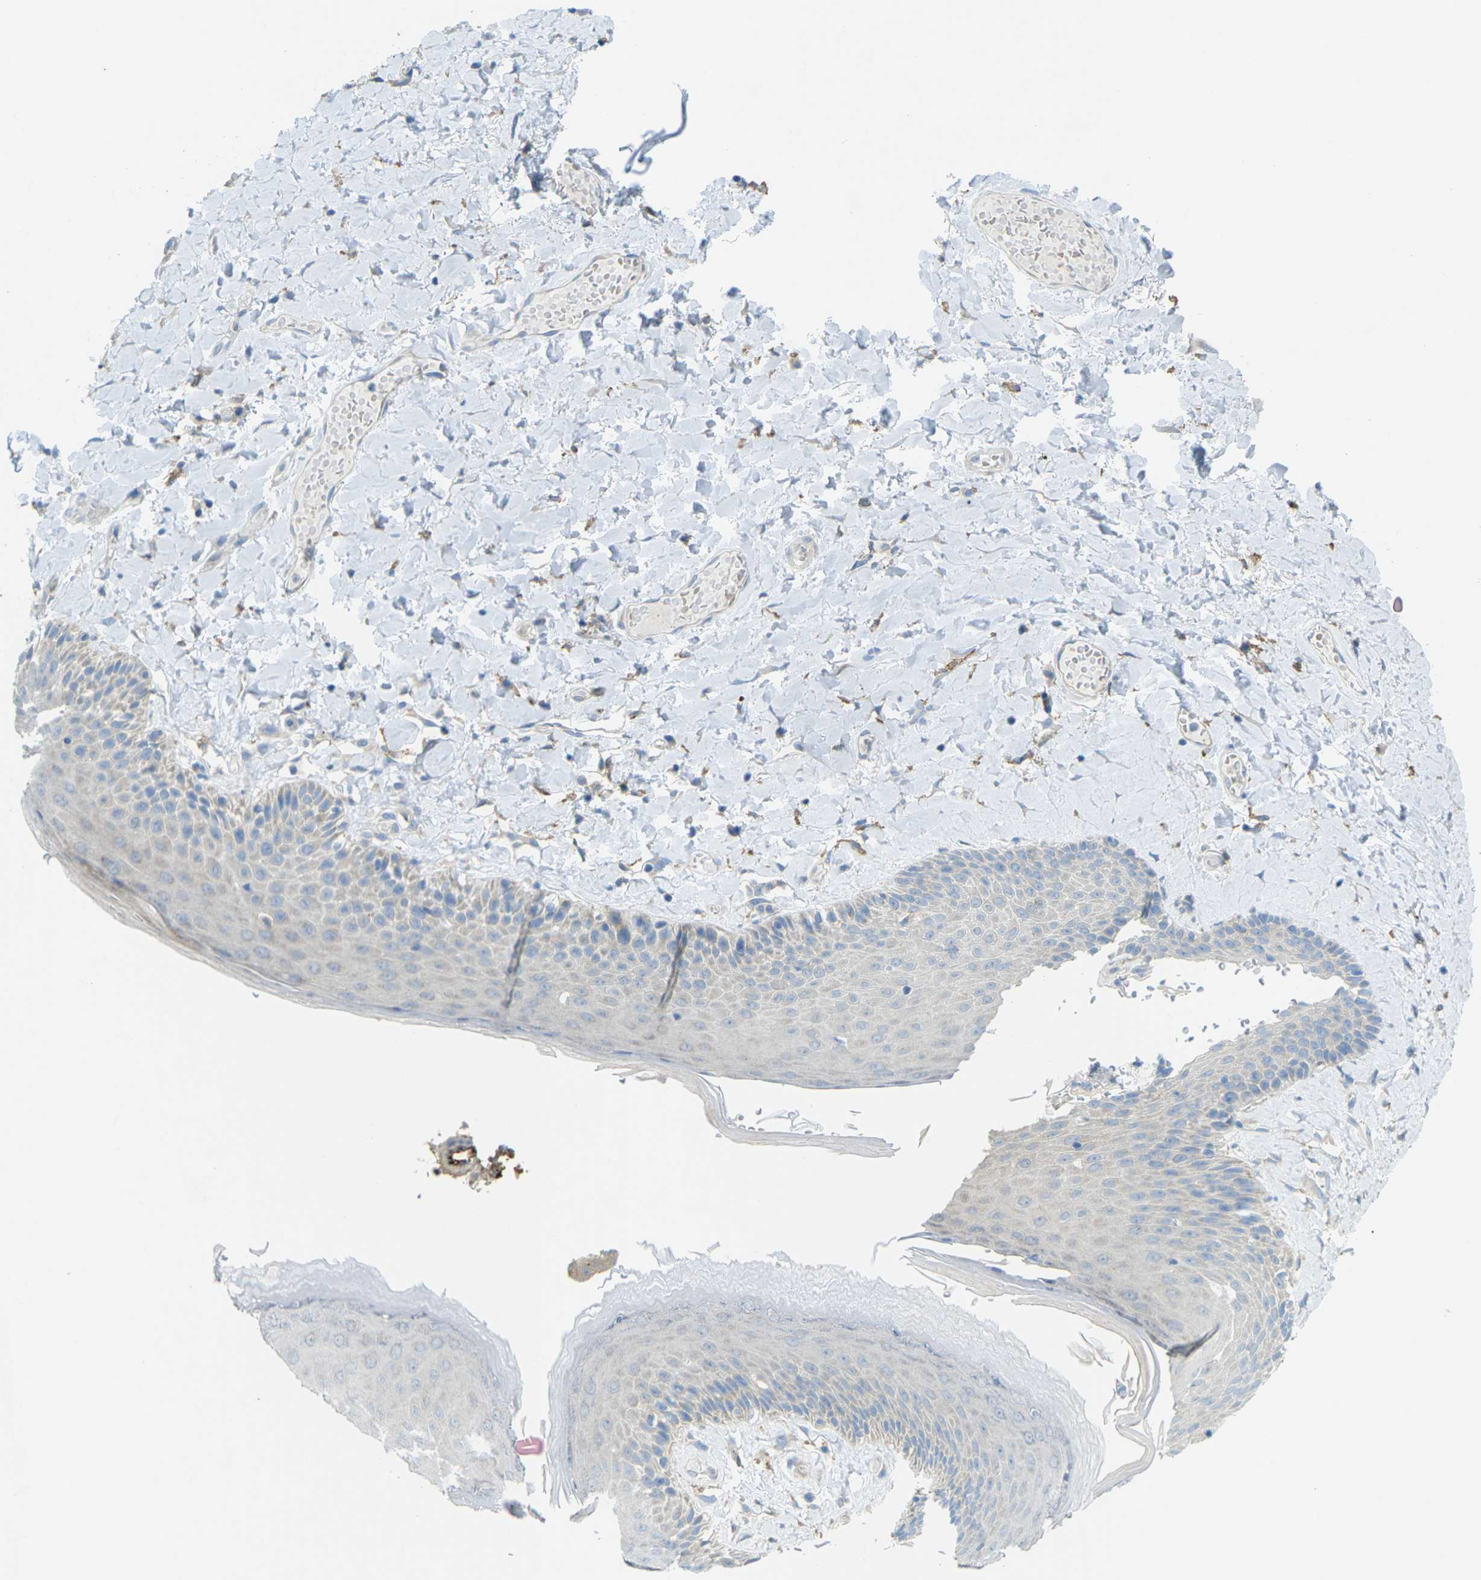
{"staining": {"intensity": "negative", "quantity": "none", "location": "none"}, "tissue": "skin", "cell_type": "Epidermal cells", "image_type": "normal", "snomed": [{"axis": "morphology", "description": "Normal tissue, NOS"}, {"axis": "topography", "description": "Anal"}], "caption": "An image of skin stained for a protein exhibits no brown staining in epidermal cells. (Brightfield microscopy of DAB immunohistochemistry at high magnification).", "gene": "MYLK4", "patient": {"sex": "male", "age": 69}}